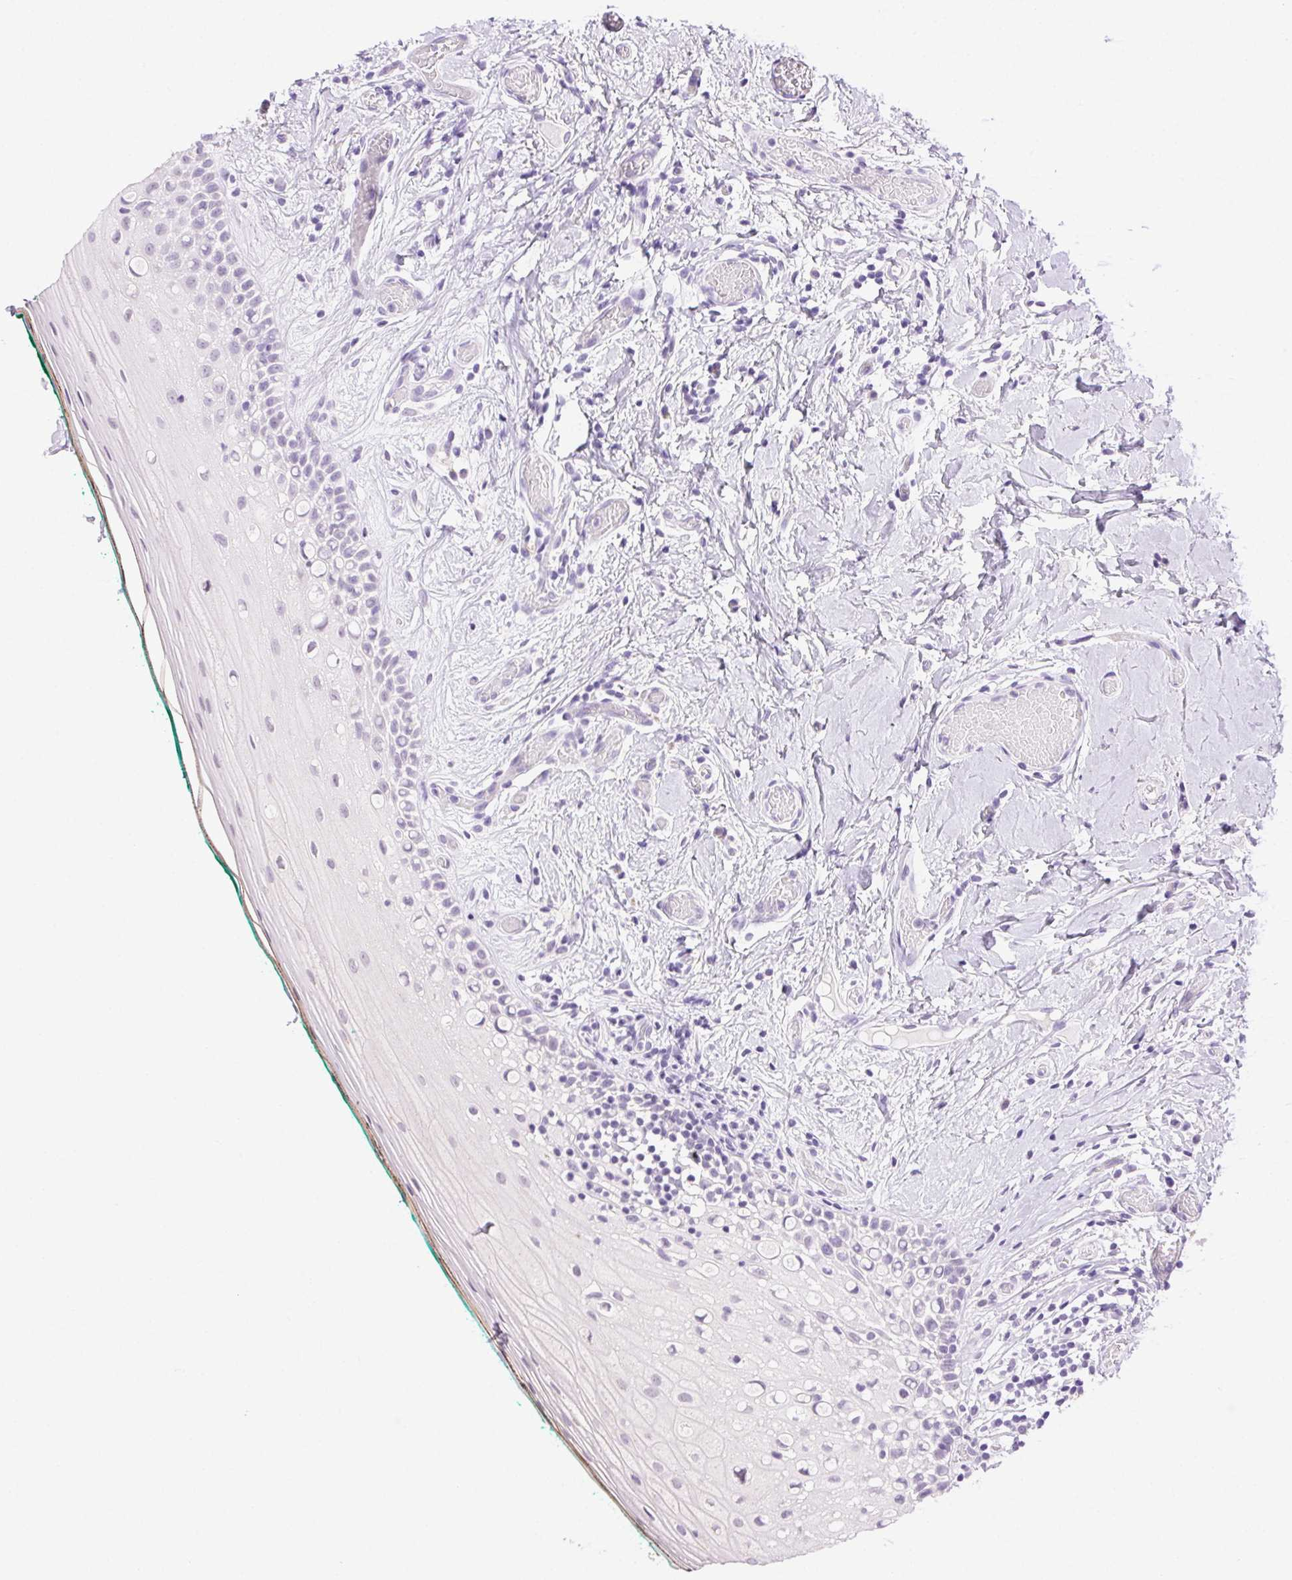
{"staining": {"intensity": "negative", "quantity": "none", "location": "none"}, "tissue": "oral mucosa", "cell_type": "Squamous epithelial cells", "image_type": "normal", "snomed": [{"axis": "morphology", "description": "Normal tissue, NOS"}, {"axis": "topography", "description": "Oral tissue"}], "caption": "The photomicrograph demonstrates no staining of squamous epithelial cells in unremarkable oral mucosa.", "gene": "CLDN10", "patient": {"sex": "female", "age": 83}}